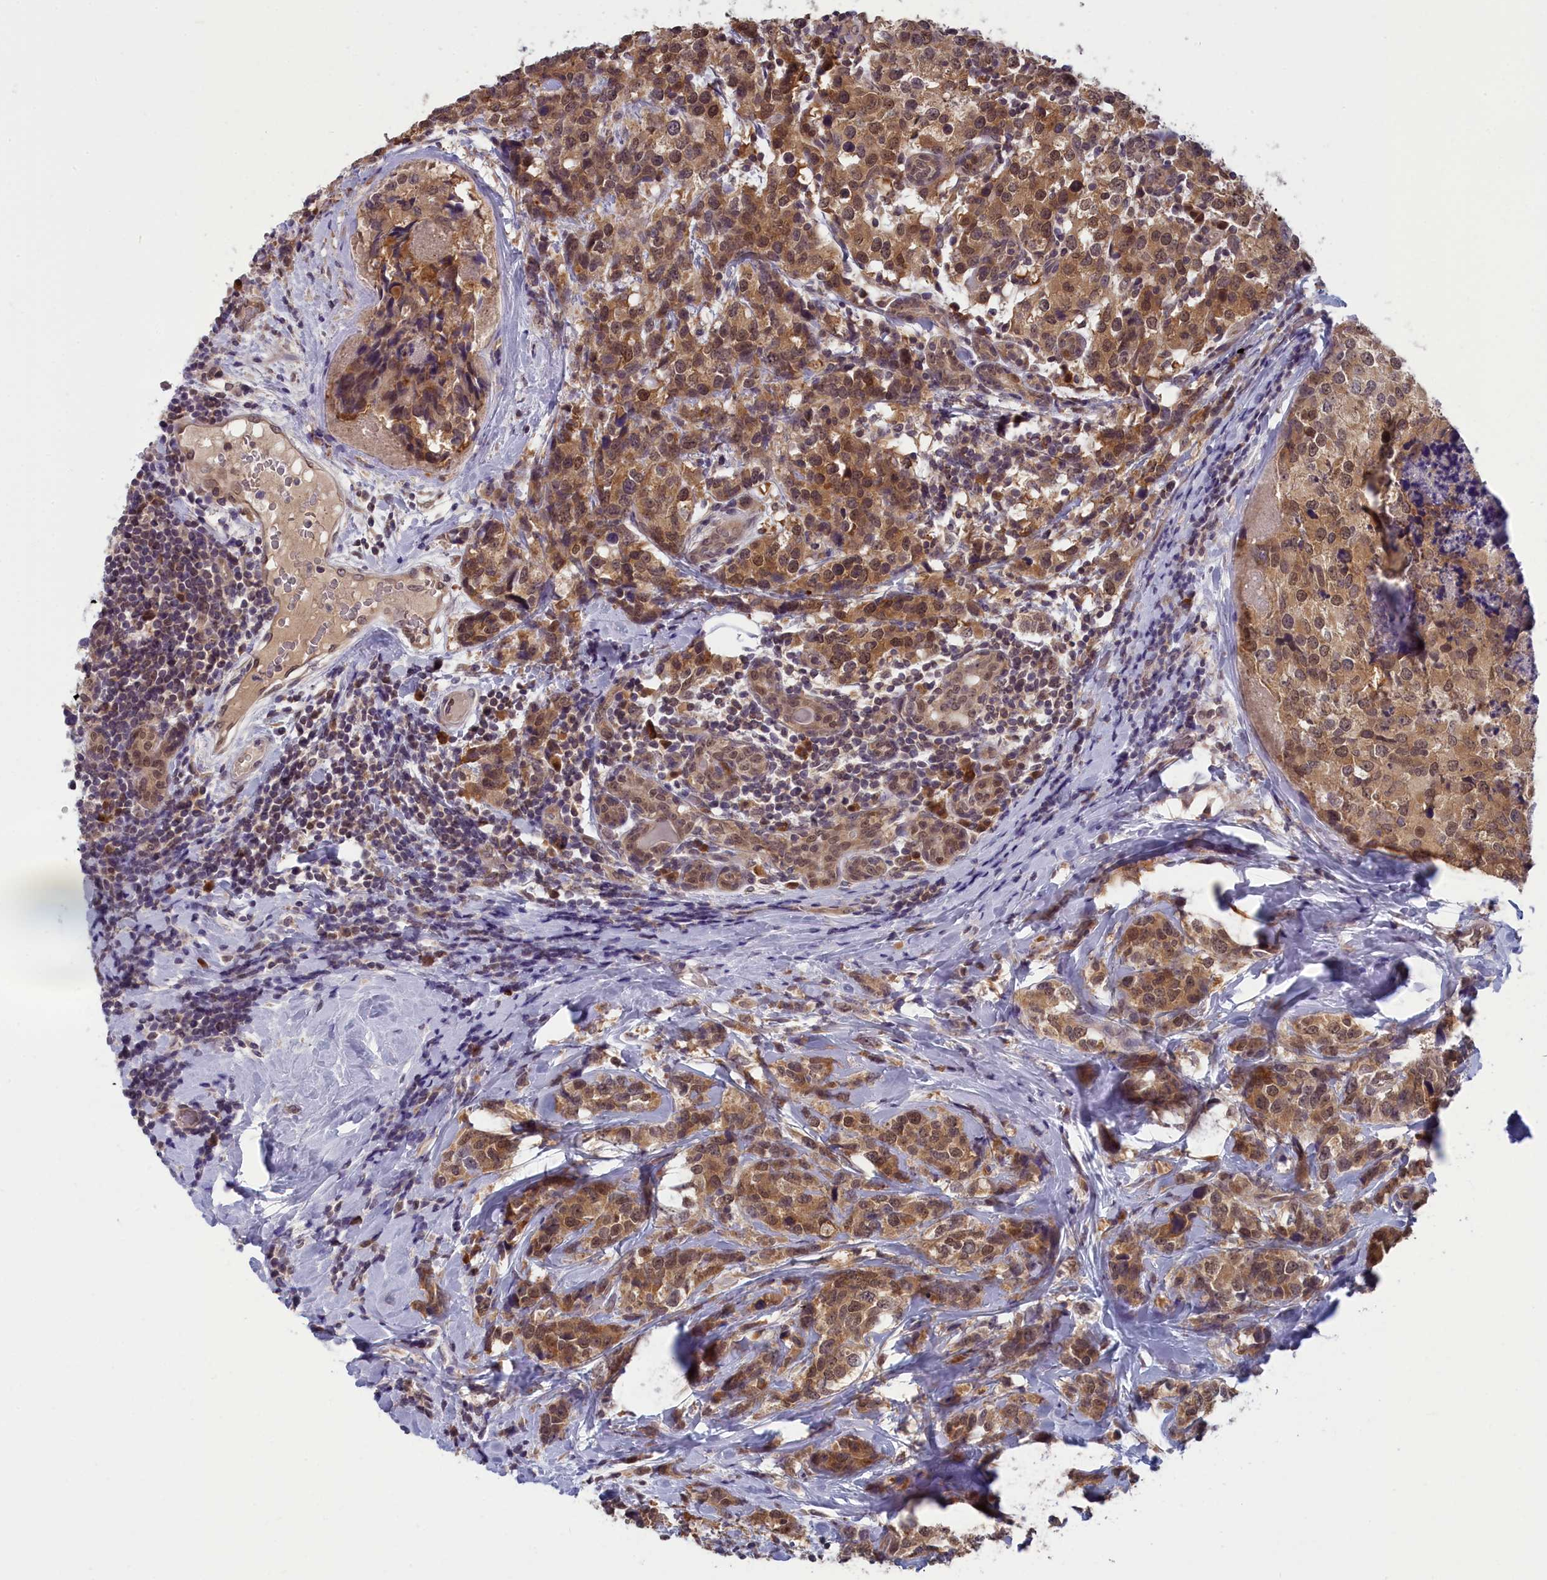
{"staining": {"intensity": "moderate", "quantity": ">75%", "location": "cytoplasmic/membranous,nuclear"}, "tissue": "breast cancer", "cell_type": "Tumor cells", "image_type": "cancer", "snomed": [{"axis": "morphology", "description": "Lobular carcinoma"}, {"axis": "topography", "description": "Breast"}], "caption": "Moderate cytoplasmic/membranous and nuclear protein staining is present in about >75% of tumor cells in breast cancer.", "gene": "MRI1", "patient": {"sex": "female", "age": 59}}